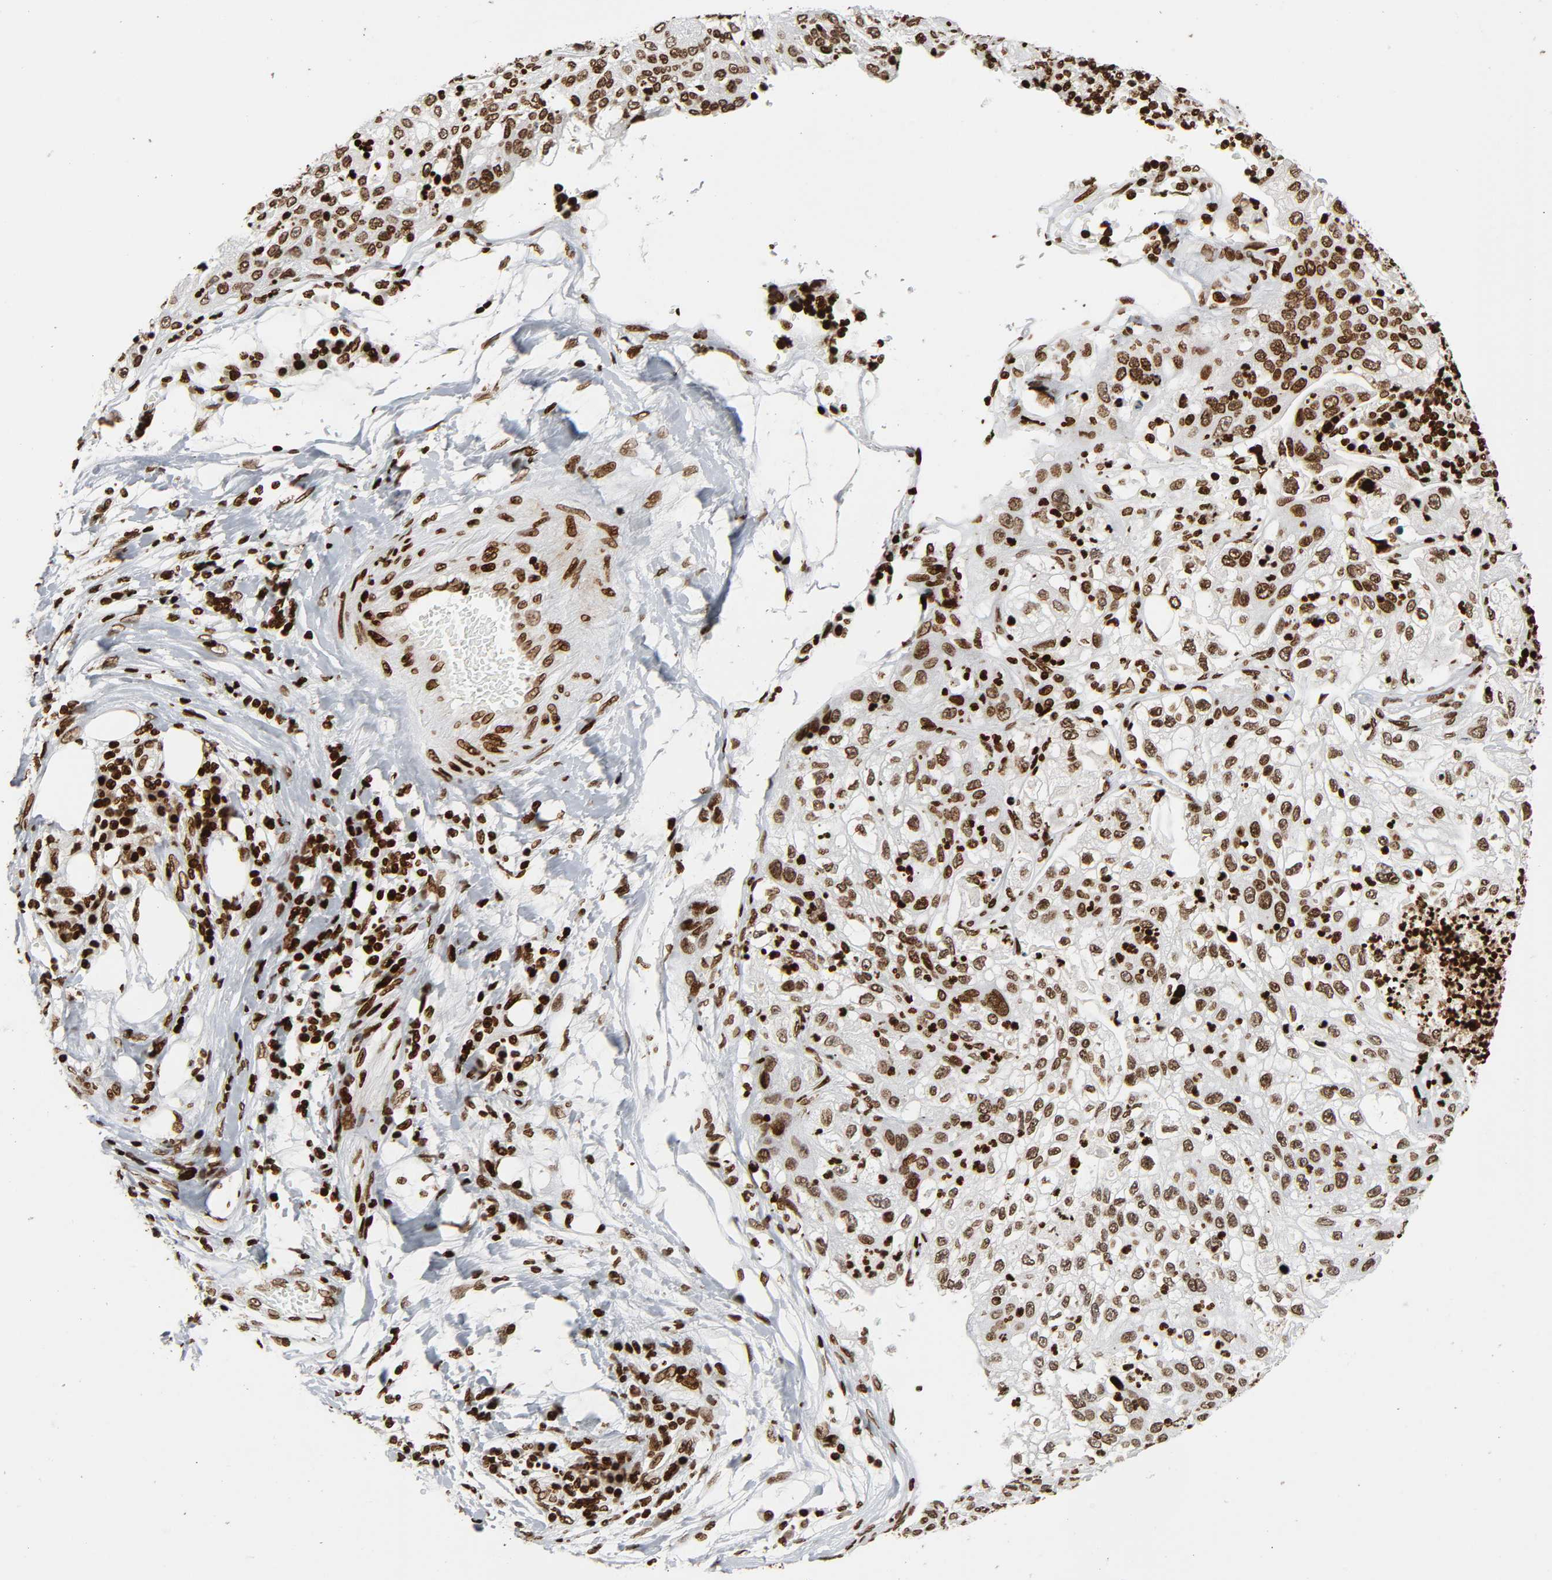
{"staining": {"intensity": "strong", "quantity": ">75%", "location": "nuclear"}, "tissue": "lung cancer", "cell_type": "Tumor cells", "image_type": "cancer", "snomed": [{"axis": "morphology", "description": "Inflammation, NOS"}, {"axis": "morphology", "description": "Squamous cell carcinoma, NOS"}, {"axis": "topography", "description": "Lymph node"}, {"axis": "topography", "description": "Soft tissue"}, {"axis": "topography", "description": "Lung"}], "caption": "Lung cancer tissue exhibits strong nuclear staining in about >75% of tumor cells The staining was performed using DAB (3,3'-diaminobenzidine) to visualize the protein expression in brown, while the nuclei were stained in blue with hematoxylin (Magnification: 20x).", "gene": "RXRA", "patient": {"sex": "male", "age": 66}}